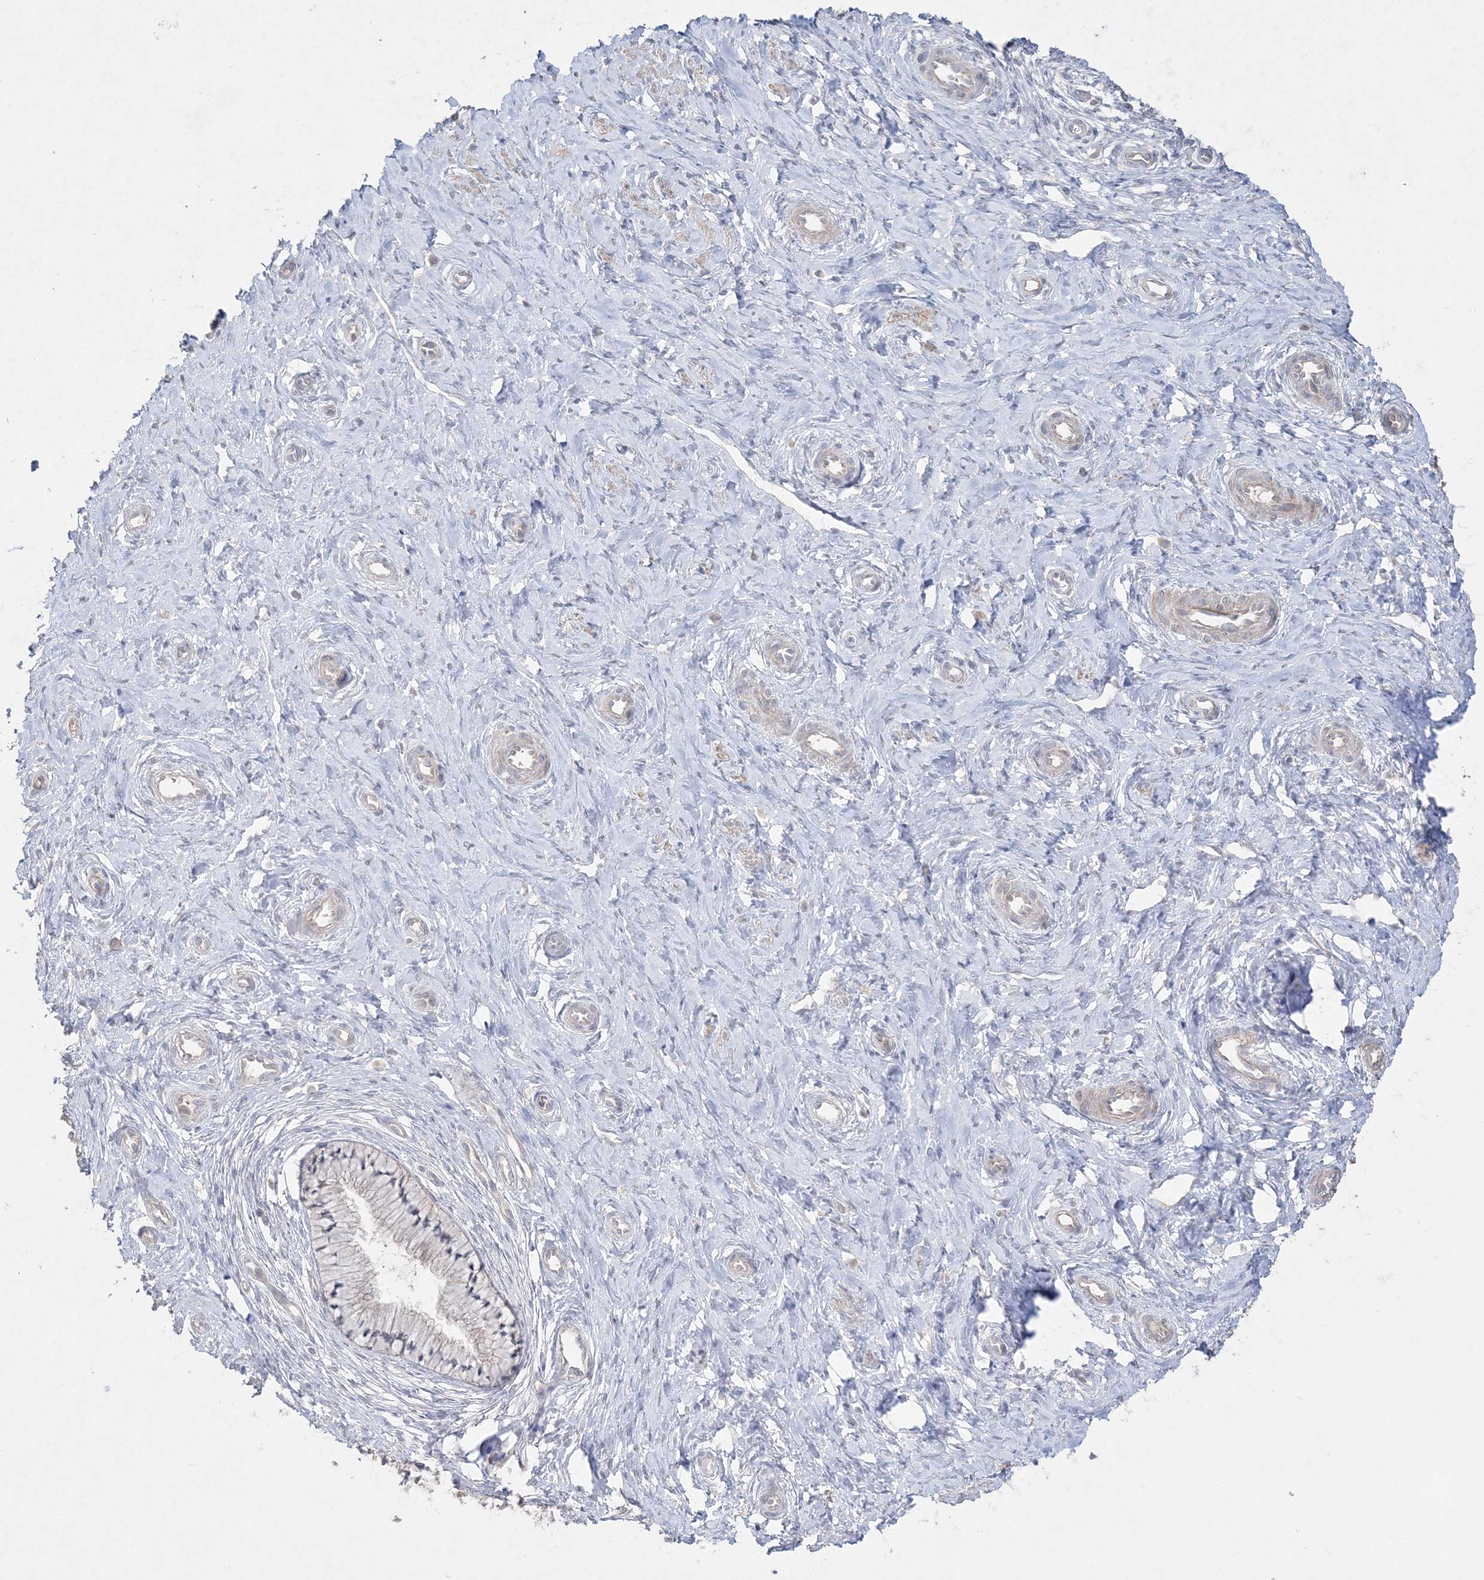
{"staining": {"intensity": "weak", "quantity": "<25%", "location": "cytoplasmic/membranous"}, "tissue": "cervix", "cell_type": "Glandular cells", "image_type": "normal", "snomed": [{"axis": "morphology", "description": "Normal tissue, NOS"}, {"axis": "topography", "description": "Cervix"}], "caption": "IHC of normal human cervix displays no staining in glandular cells. (DAB (3,3'-diaminobenzidine) immunohistochemistry (IHC) visualized using brightfield microscopy, high magnification).", "gene": "SH3BP4", "patient": {"sex": "female", "age": 36}}